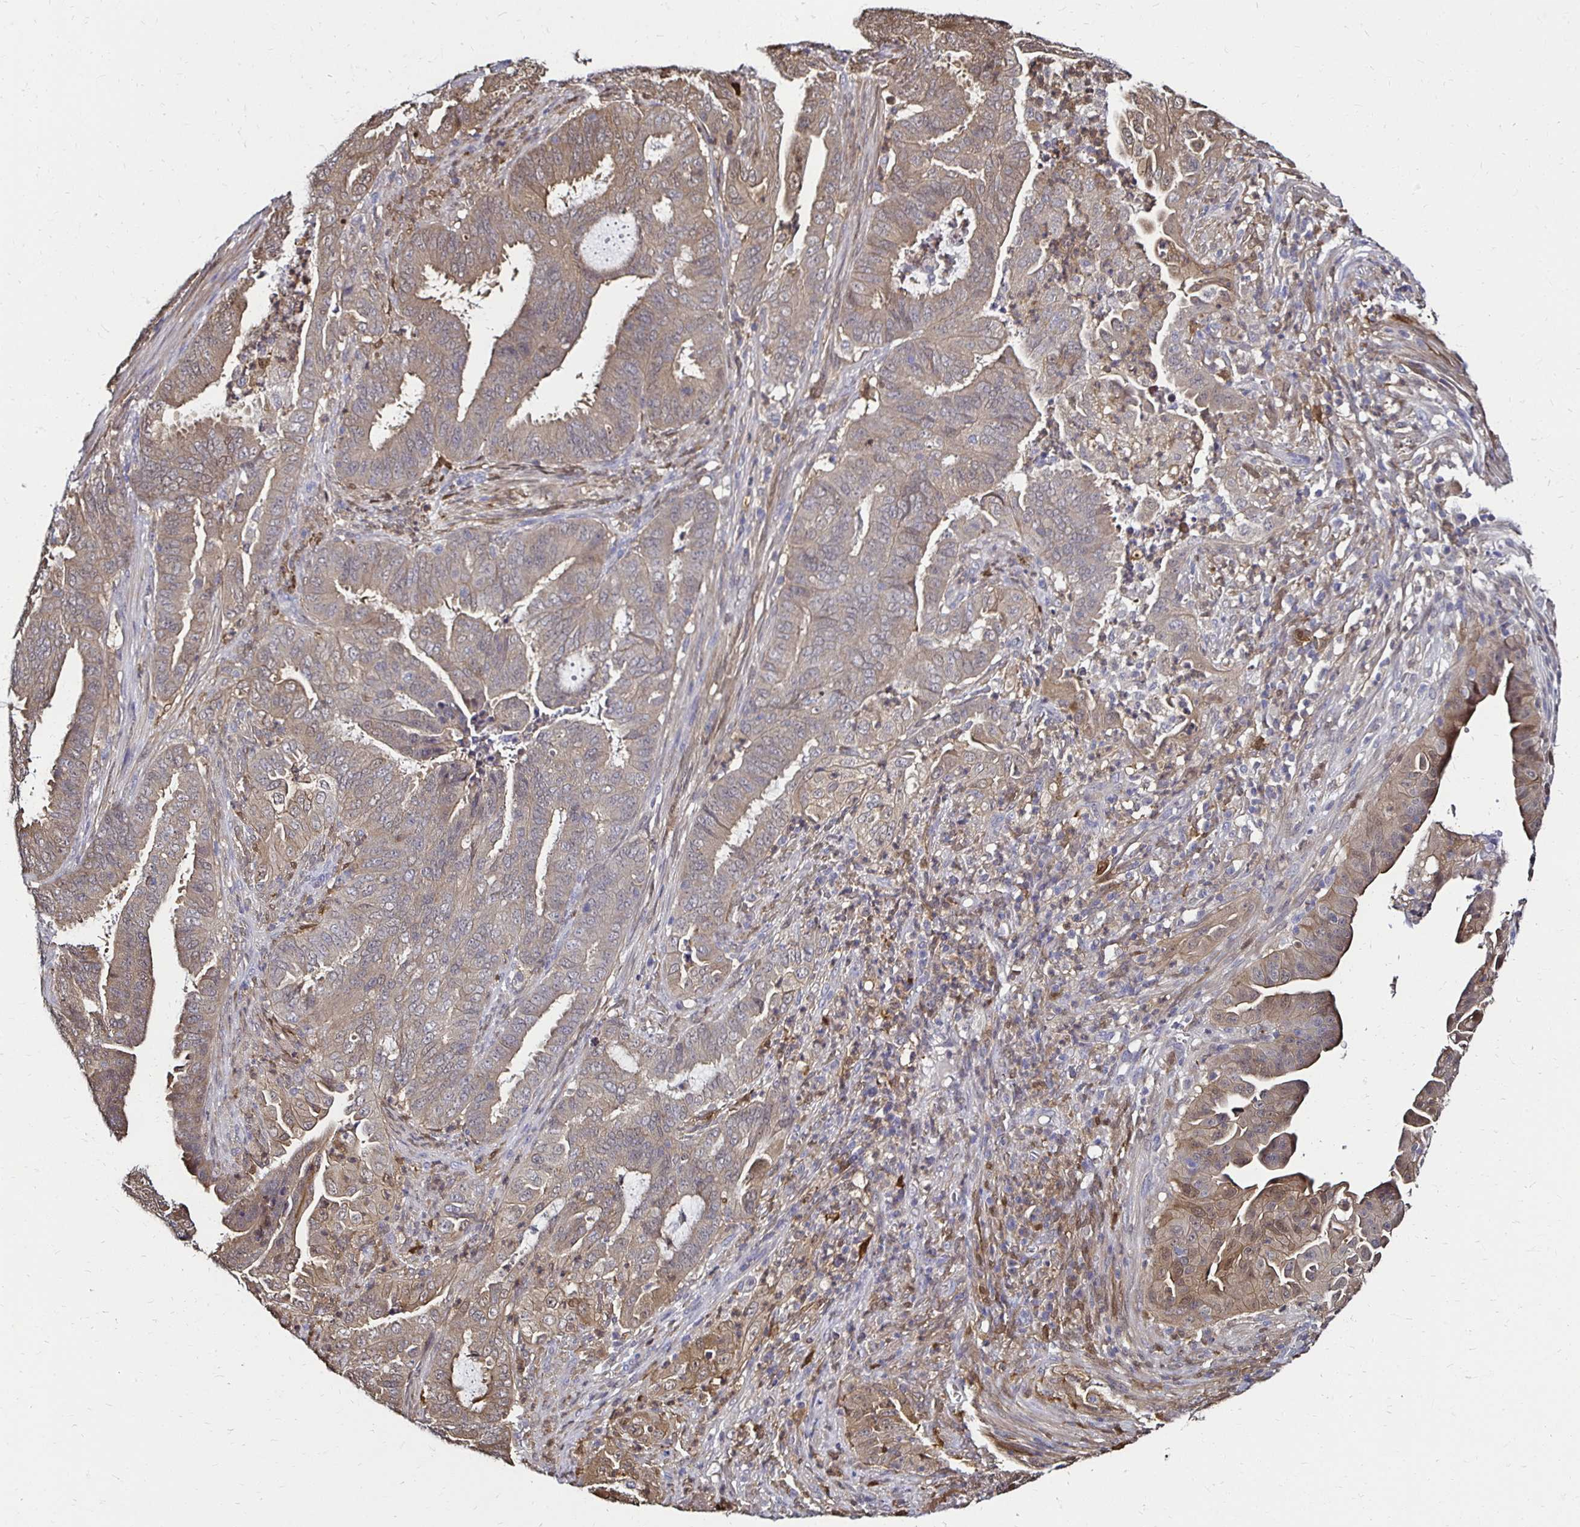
{"staining": {"intensity": "weak", "quantity": "25%-75%", "location": "cytoplasmic/membranous"}, "tissue": "endometrial cancer", "cell_type": "Tumor cells", "image_type": "cancer", "snomed": [{"axis": "morphology", "description": "Adenocarcinoma, NOS"}, {"axis": "topography", "description": "Endometrium"}], "caption": "This image shows endometrial adenocarcinoma stained with immunohistochemistry to label a protein in brown. The cytoplasmic/membranous of tumor cells show weak positivity for the protein. Nuclei are counter-stained blue.", "gene": "TXN", "patient": {"sex": "female", "age": 51}}